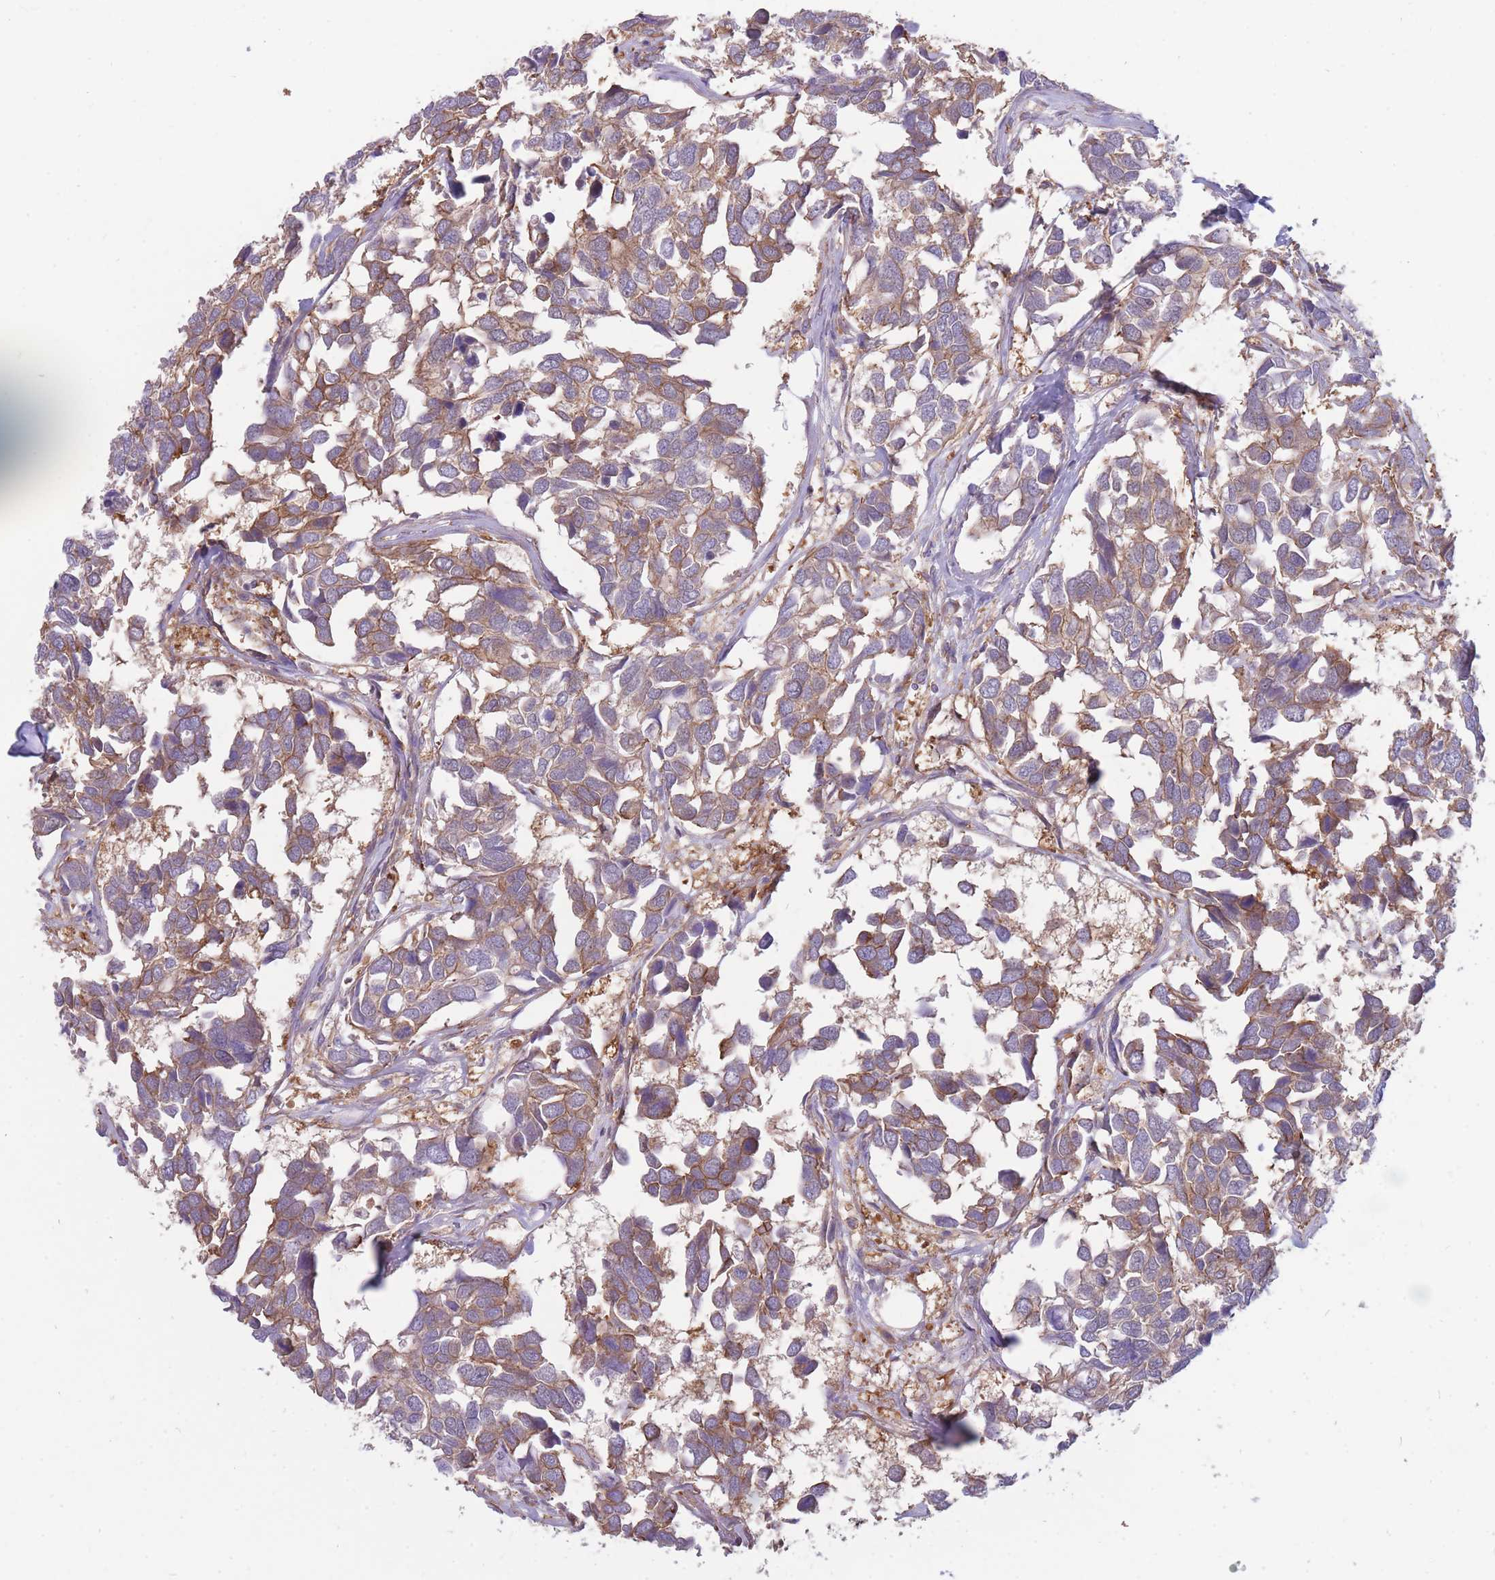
{"staining": {"intensity": "moderate", "quantity": "25%-75%", "location": "cytoplasmic/membranous"}, "tissue": "breast cancer", "cell_type": "Tumor cells", "image_type": "cancer", "snomed": [{"axis": "morphology", "description": "Duct carcinoma"}, {"axis": "topography", "description": "Breast"}], "caption": "A brown stain shows moderate cytoplasmic/membranous positivity of a protein in breast intraductal carcinoma tumor cells.", "gene": "GGA1", "patient": {"sex": "female", "age": 83}}